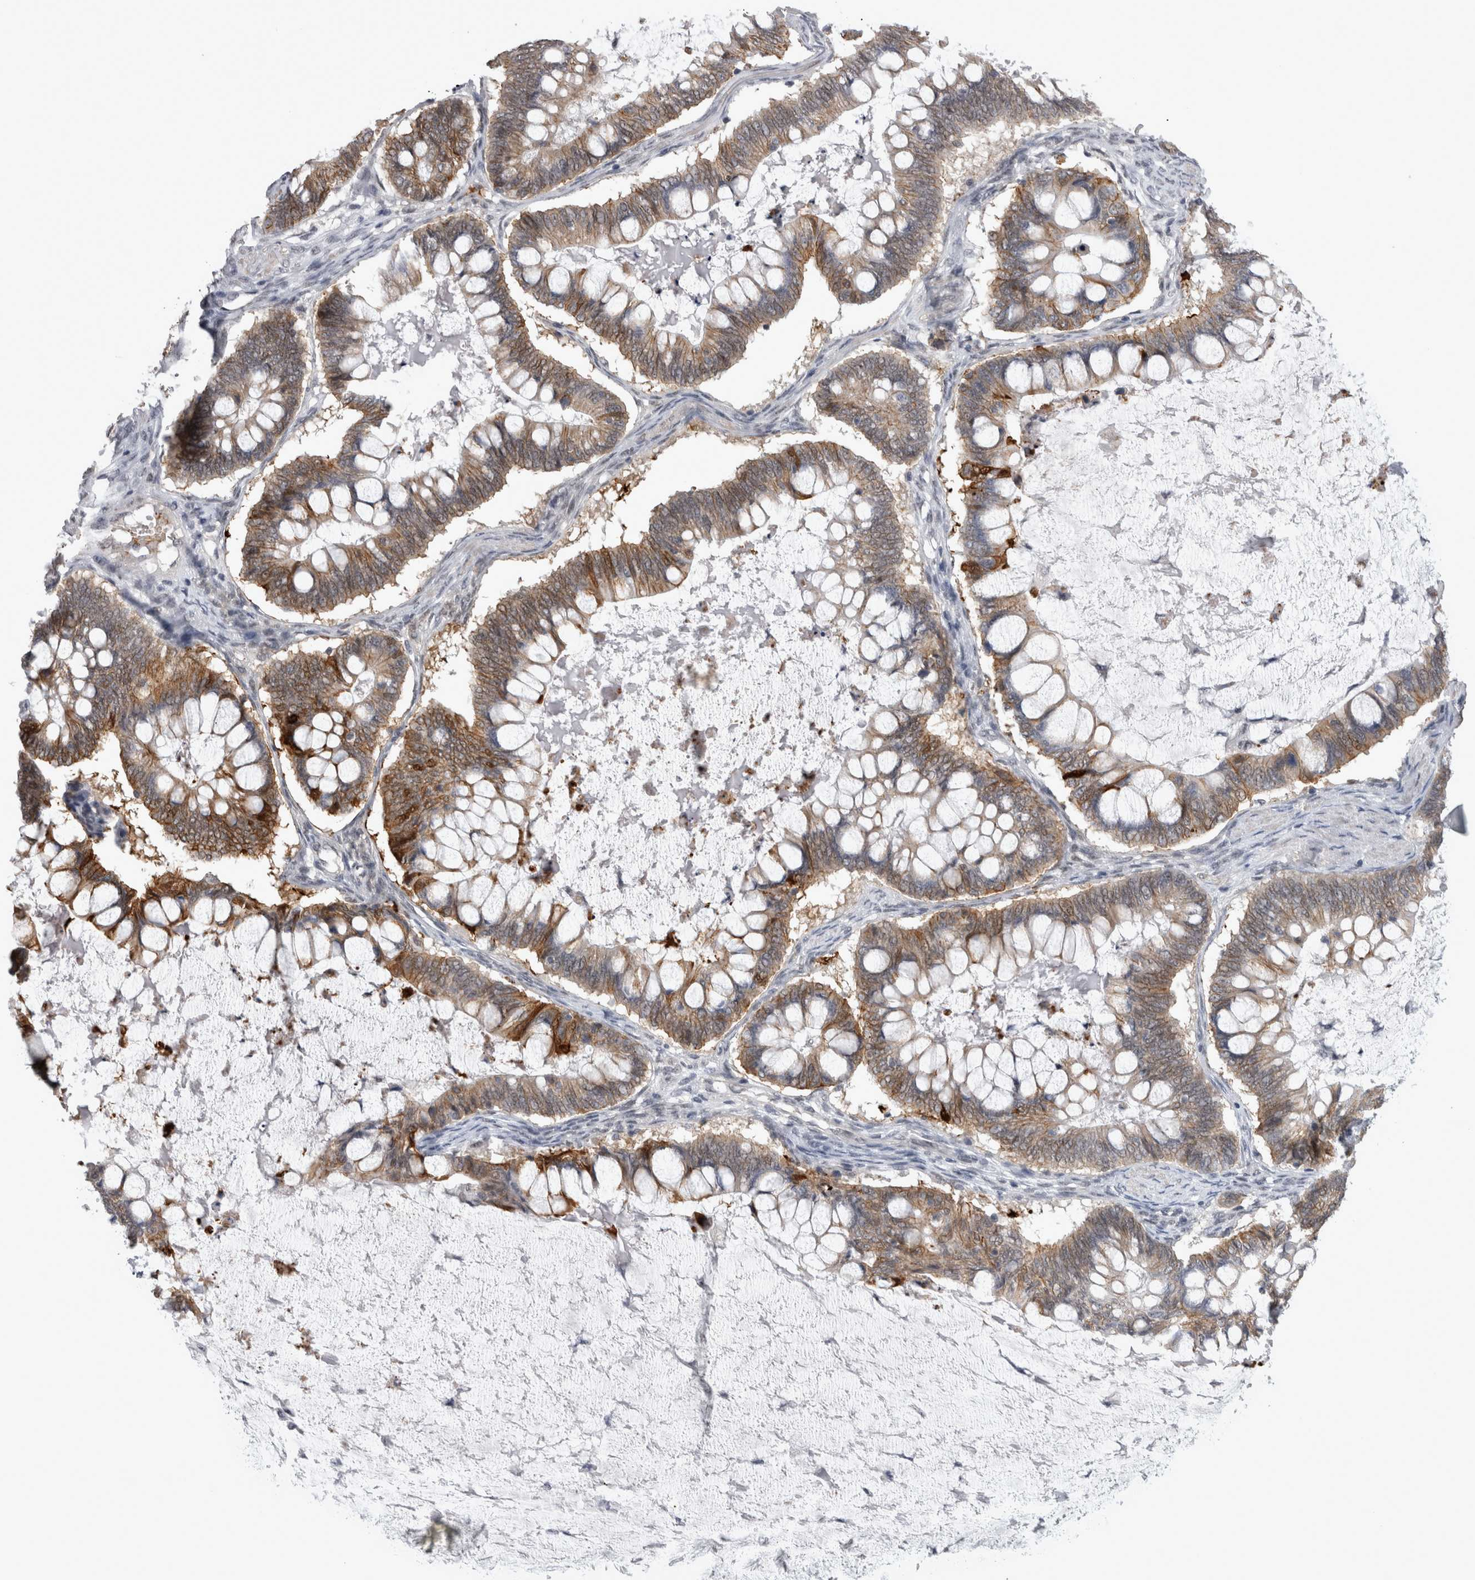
{"staining": {"intensity": "moderate", "quantity": ">75%", "location": "cytoplasmic/membranous"}, "tissue": "ovarian cancer", "cell_type": "Tumor cells", "image_type": "cancer", "snomed": [{"axis": "morphology", "description": "Cystadenocarcinoma, mucinous, NOS"}, {"axis": "topography", "description": "Ovary"}], "caption": "Protein analysis of ovarian cancer (mucinous cystadenocarcinoma) tissue exhibits moderate cytoplasmic/membranous expression in approximately >75% of tumor cells.", "gene": "PEBP4", "patient": {"sex": "female", "age": 61}}